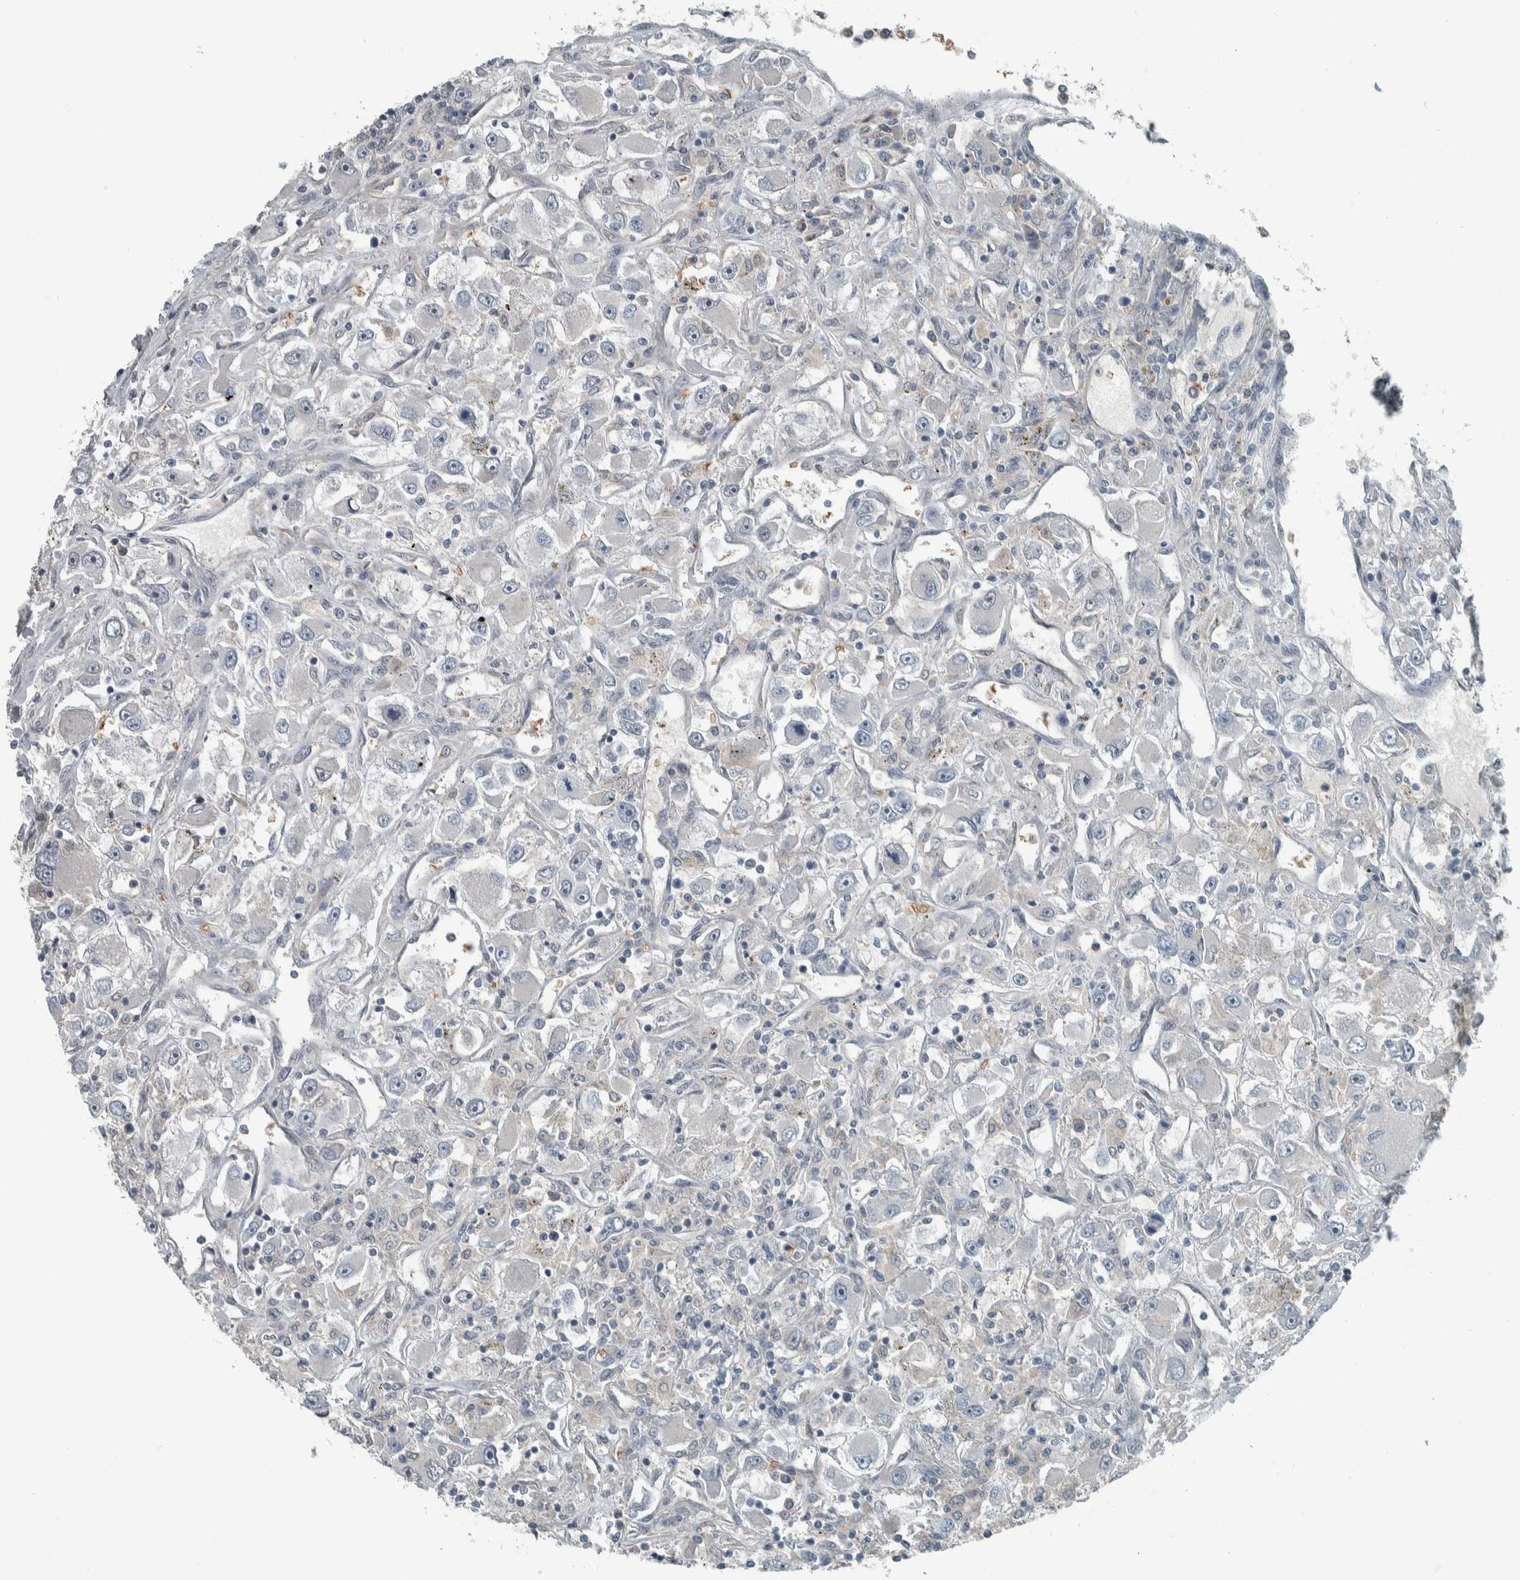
{"staining": {"intensity": "negative", "quantity": "none", "location": "none"}, "tissue": "renal cancer", "cell_type": "Tumor cells", "image_type": "cancer", "snomed": [{"axis": "morphology", "description": "Adenocarcinoma, NOS"}, {"axis": "topography", "description": "Kidney"}], "caption": "Tumor cells are negative for protein expression in human adenocarcinoma (renal).", "gene": "ALAD", "patient": {"sex": "female", "age": 52}}